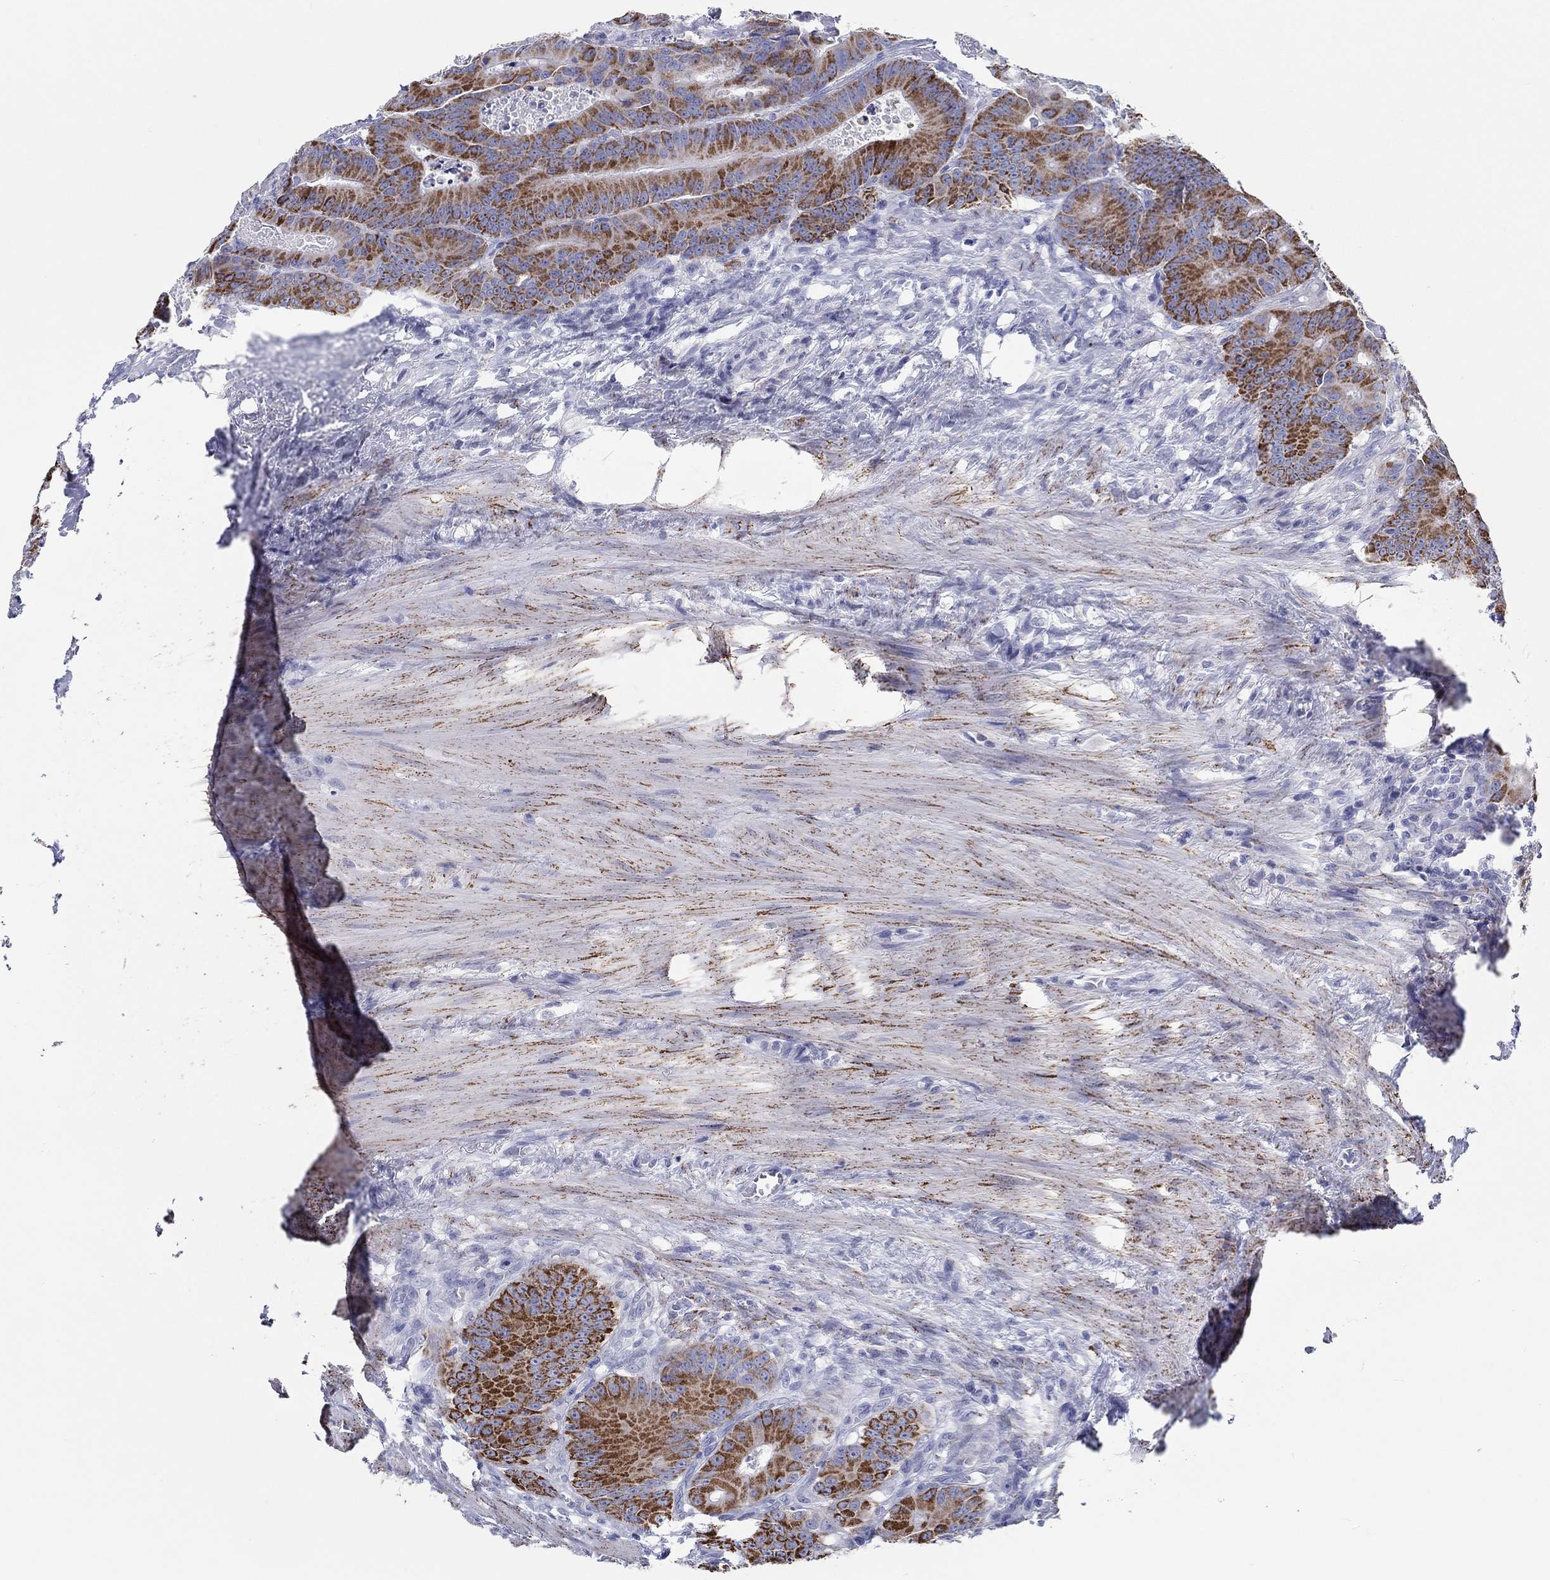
{"staining": {"intensity": "strong", "quantity": "25%-75%", "location": "cytoplasmic/membranous"}, "tissue": "colorectal cancer", "cell_type": "Tumor cells", "image_type": "cancer", "snomed": [{"axis": "morphology", "description": "Adenocarcinoma, NOS"}, {"axis": "topography", "description": "Rectum"}], "caption": "Colorectal adenocarcinoma stained with a protein marker shows strong staining in tumor cells.", "gene": "H1-1", "patient": {"sex": "male", "age": 64}}